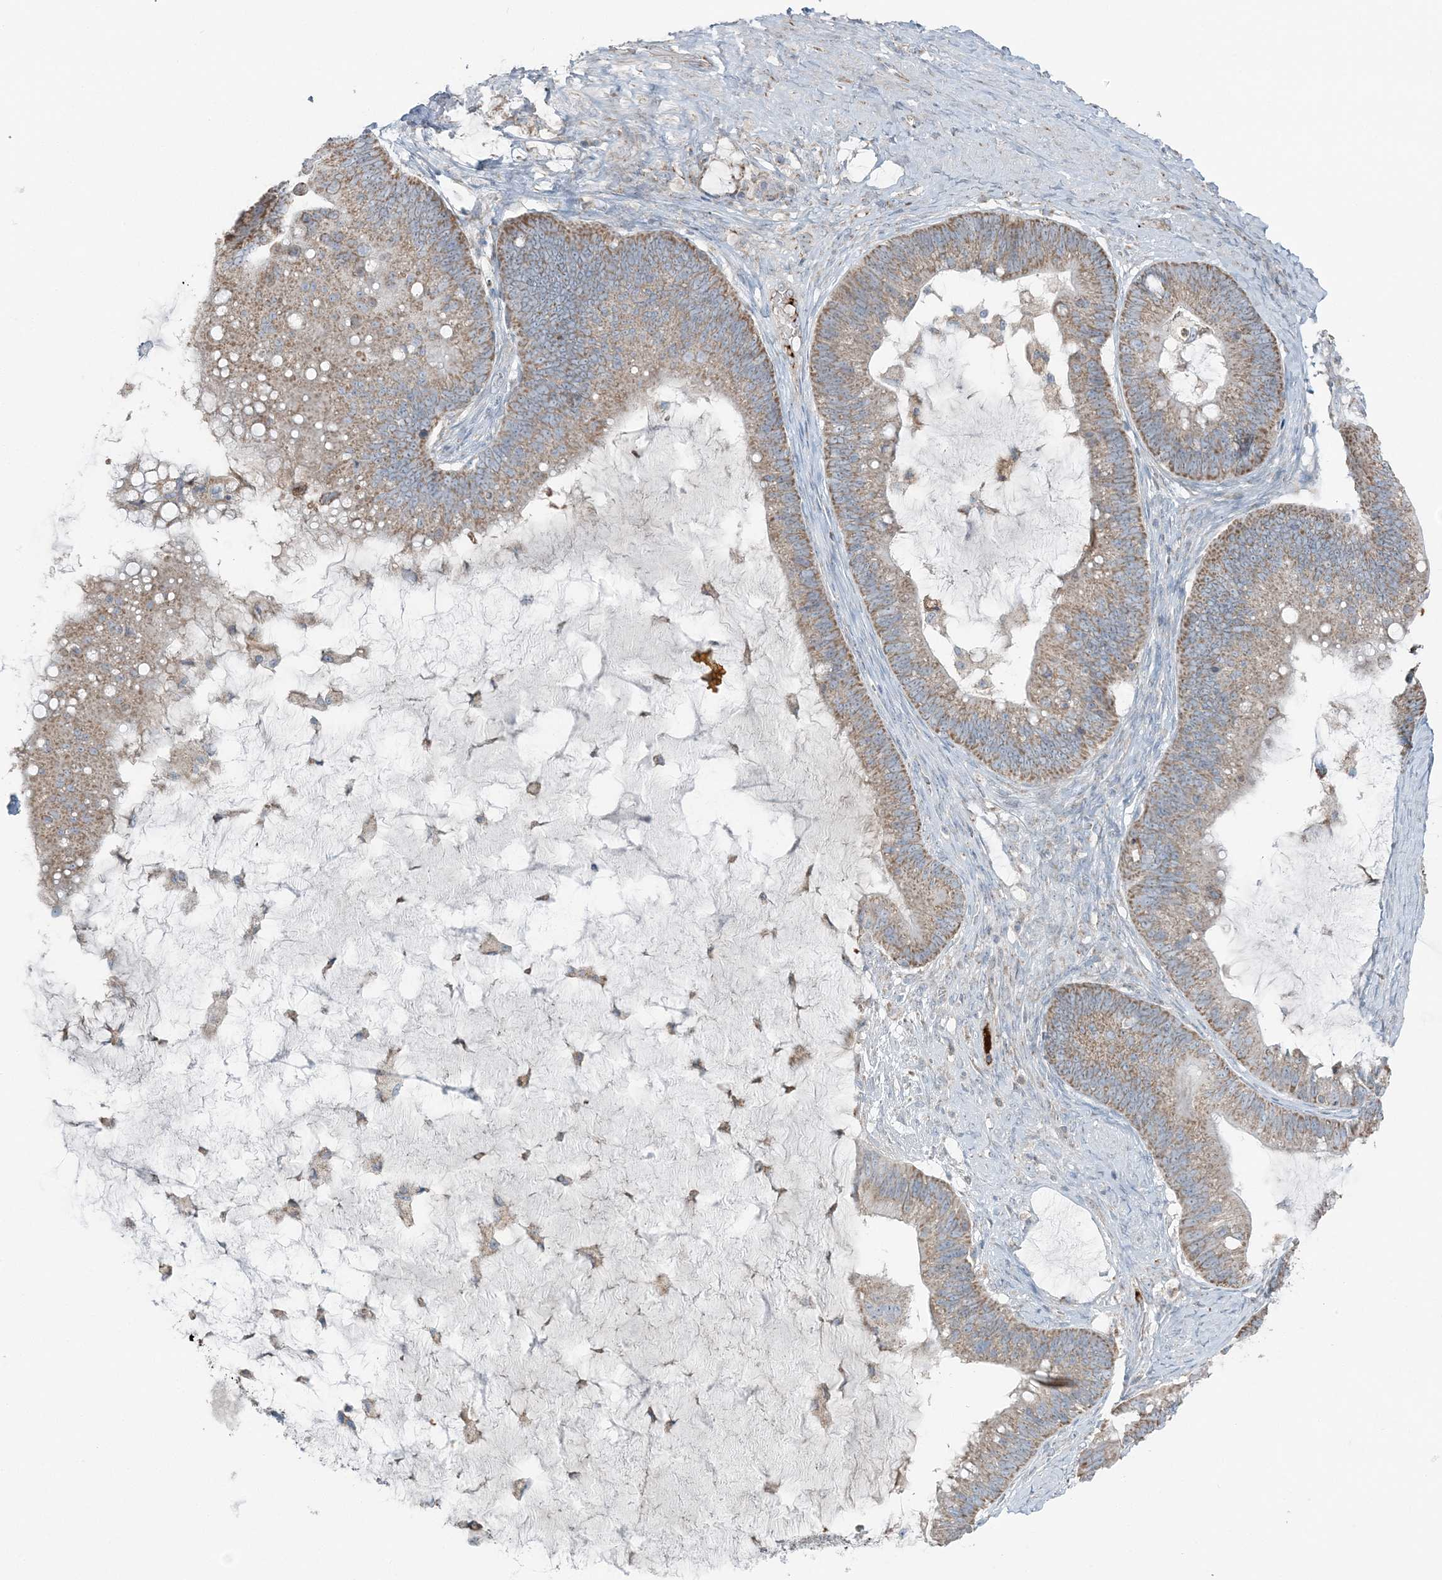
{"staining": {"intensity": "moderate", "quantity": ">75%", "location": "cytoplasmic/membranous"}, "tissue": "ovarian cancer", "cell_type": "Tumor cells", "image_type": "cancer", "snomed": [{"axis": "morphology", "description": "Cystadenocarcinoma, mucinous, NOS"}, {"axis": "topography", "description": "Ovary"}], "caption": "This micrograph exhibits ovarian cancer stained with IHC to label a protein in brown. The cytoplasmic/membranous of tumor cells show moderate positivity for the protein. Nuclei are counter-stained blue.", "gene": "SLC22A16", "patient": {"sex": "female", "age": 61}}